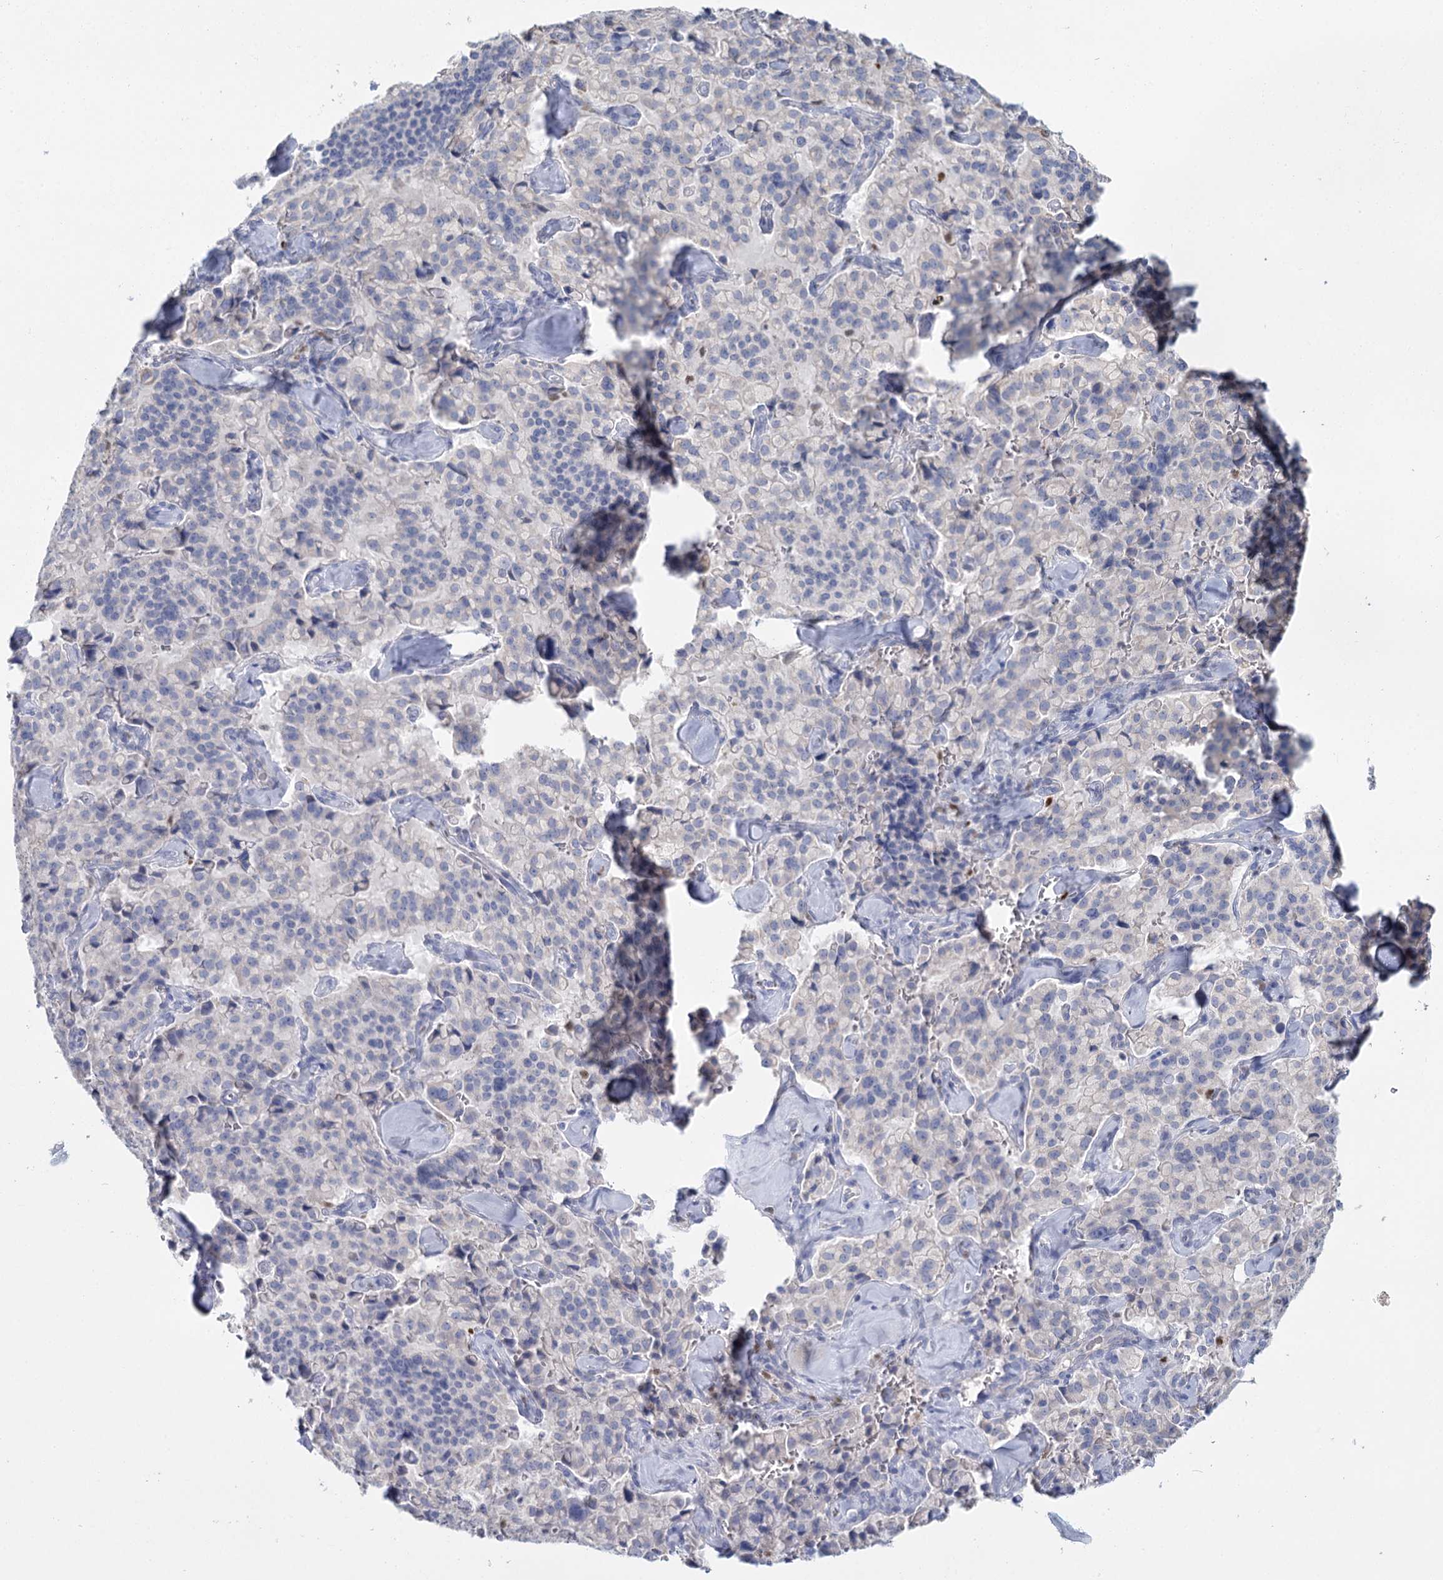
{"staining": {"intensity": "negative", "quantity": "none", "location": "none"}, "tissue": "pancreatic cancer", "cell_type": "Tumor cells", "image_type": "cancer", "snomed": [{"axis": "morphology", "description": "Adenocarcinoma, NOS"}, {"axis": "topography", "description": "Pancreas"}], "caption": "Pancreatic cancer was stained to show a protein in brown. There is no significant positivity in tumor cells.", "gene": "IGSF3", "patient": {"sex": "male", "age": 65}}